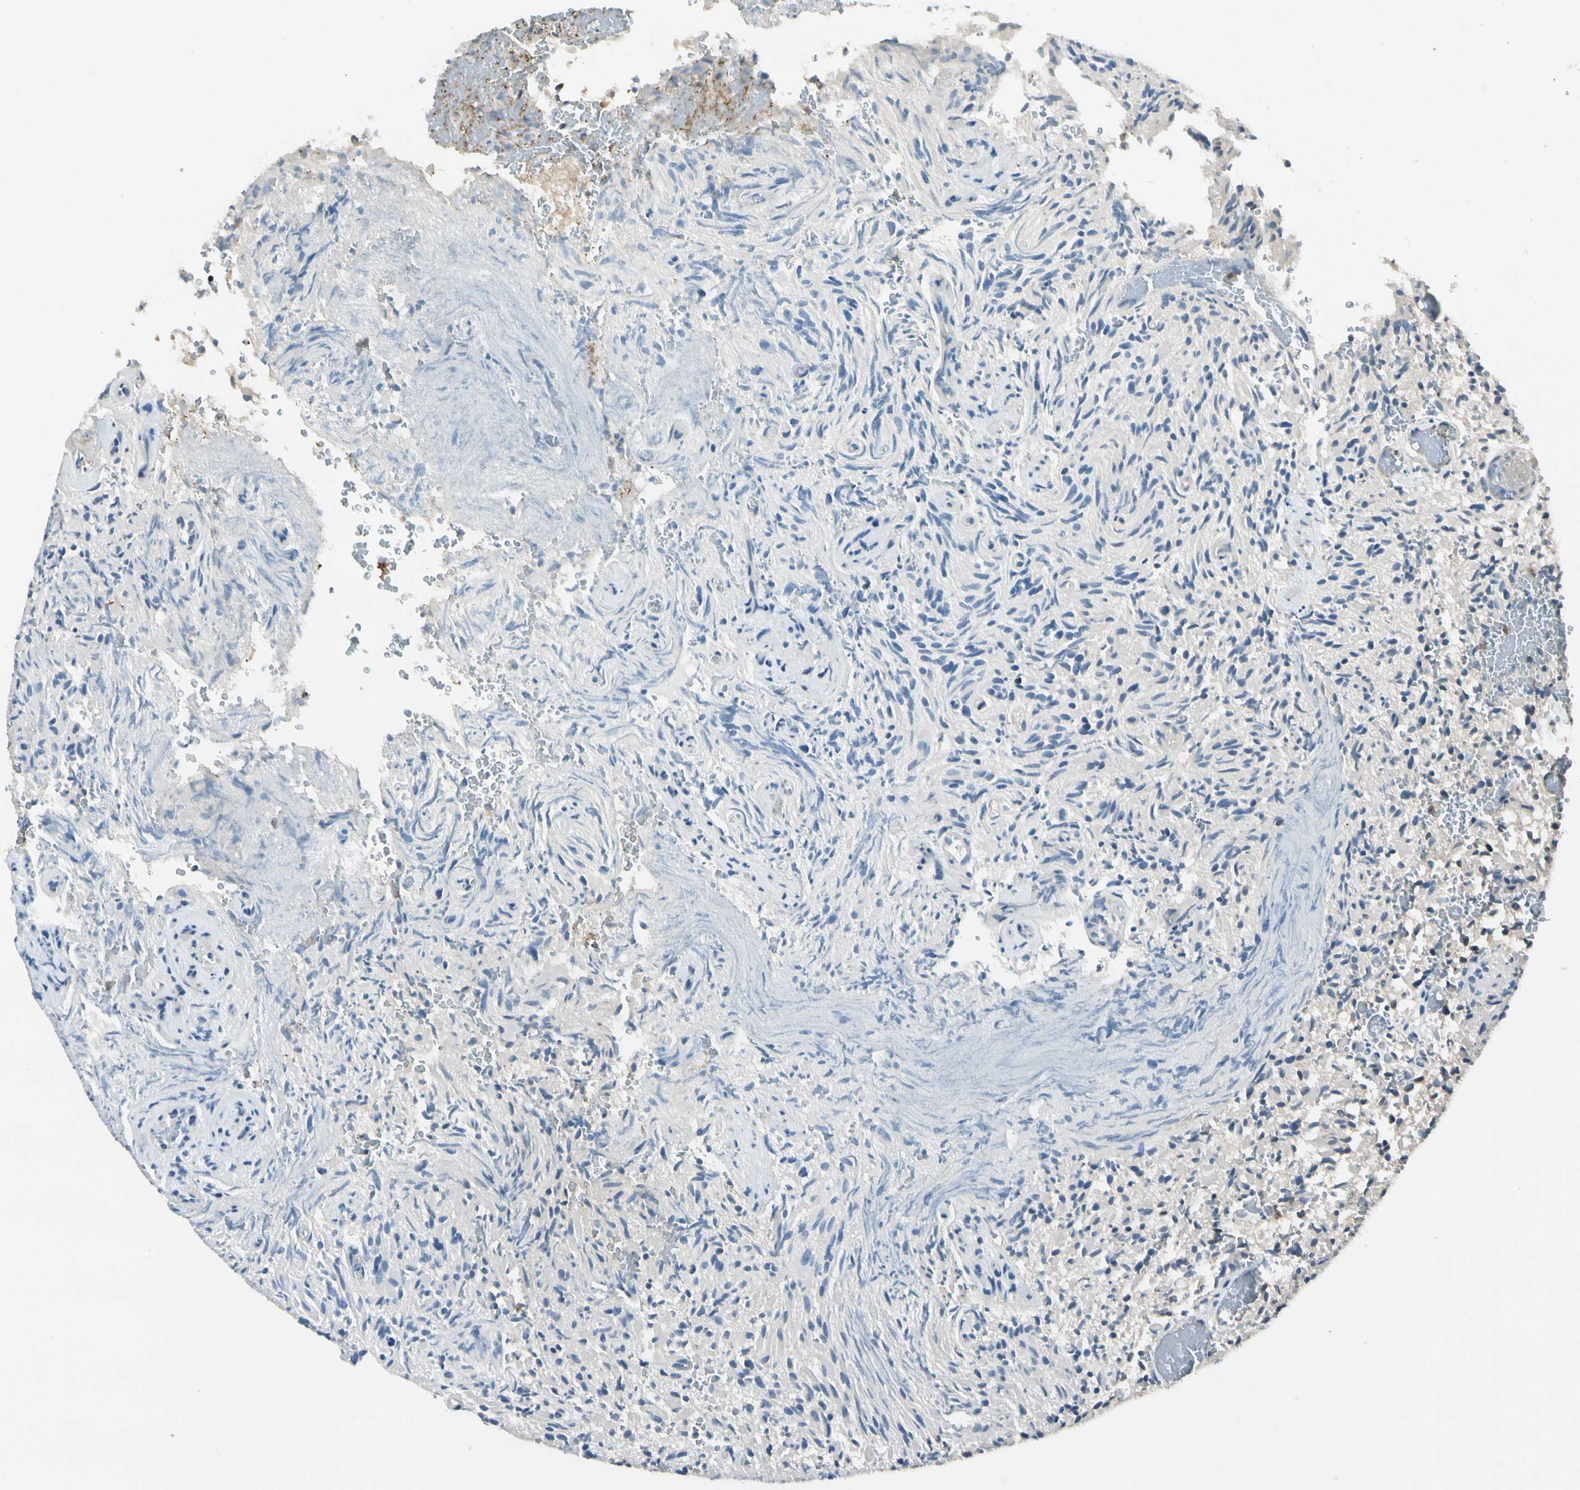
{"staining": {"intensity": "weak", "quantity": "25%-75%", "location": "cytoplasmic/membranous"}, "tissue": "glioma", "cell_type": "Tumor cells", "image_type": "cancer", "snomed": [{"axis": "morphology", "description": "Glioma, malignant, High grade"}, {"axis": "topography", "description": "Brain"}], "caption": "Glioma stained with a protein marker reveals weak staining in tumor cells.", "gene": "ROCK2", "patient": {"sex": "male", "age": 71}}